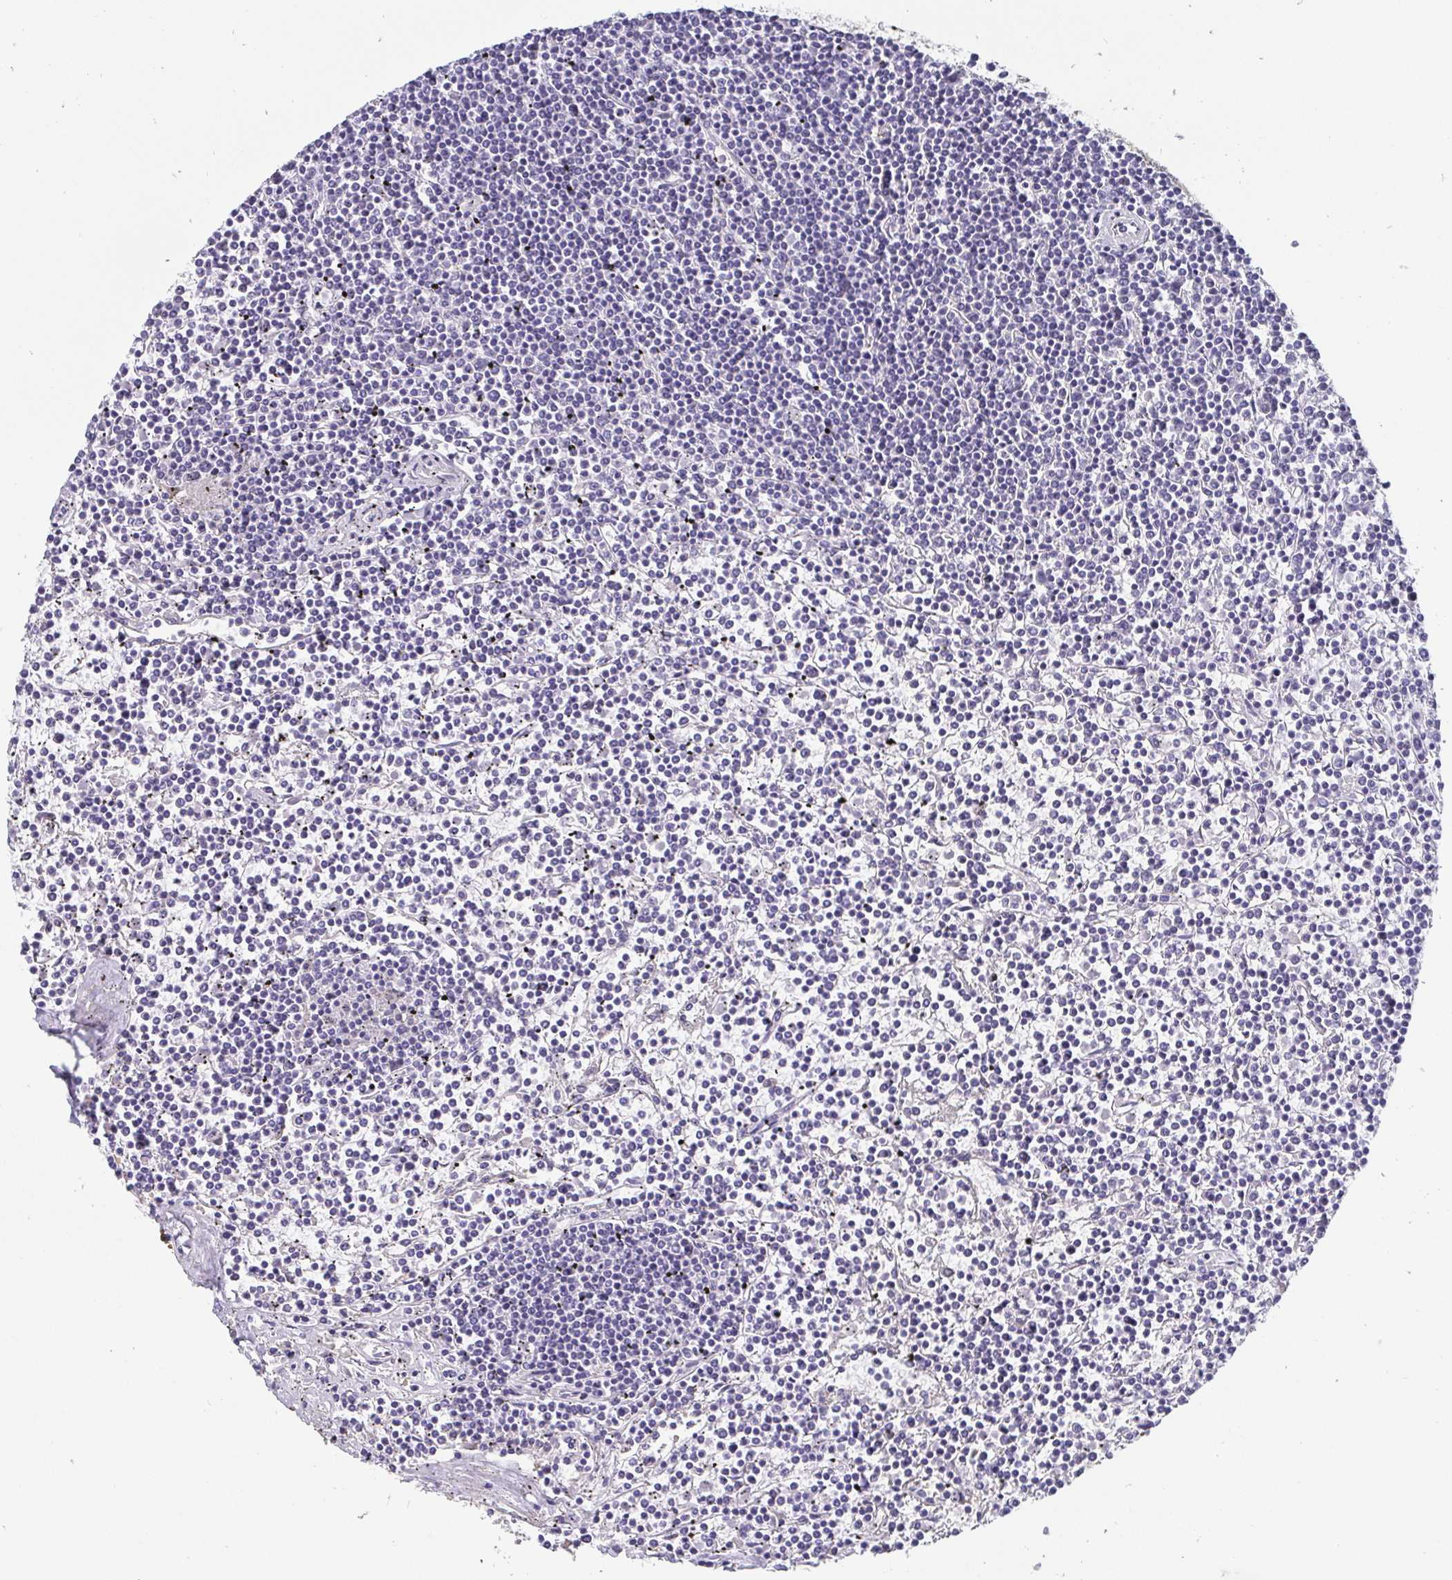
{"staining": {"intensity": "negative", "quantity": "none", "location": "none"}, "tissue": "lymphoma", "cell_type": "Tumor cells", "image_type": "cancer", "snomed": [{"axis": "morphology", "description": "Malignant lymphoma, non-Hodgkin's type, Low grade"}, {"axis": "topography", "description": "Spleen"}], "caption": "High magnification brightfield microscopy of lymphoma stained with DAB (3,3'-diaminobenzidine) (brown) and counterstained with hematoxylin (blue): tumor cells show no significant positivity. (DAB immunohistochemistry with hematoxylin counter stain).", "gene": "IDH1", "patient": {"sex": "female", "age": 19}}